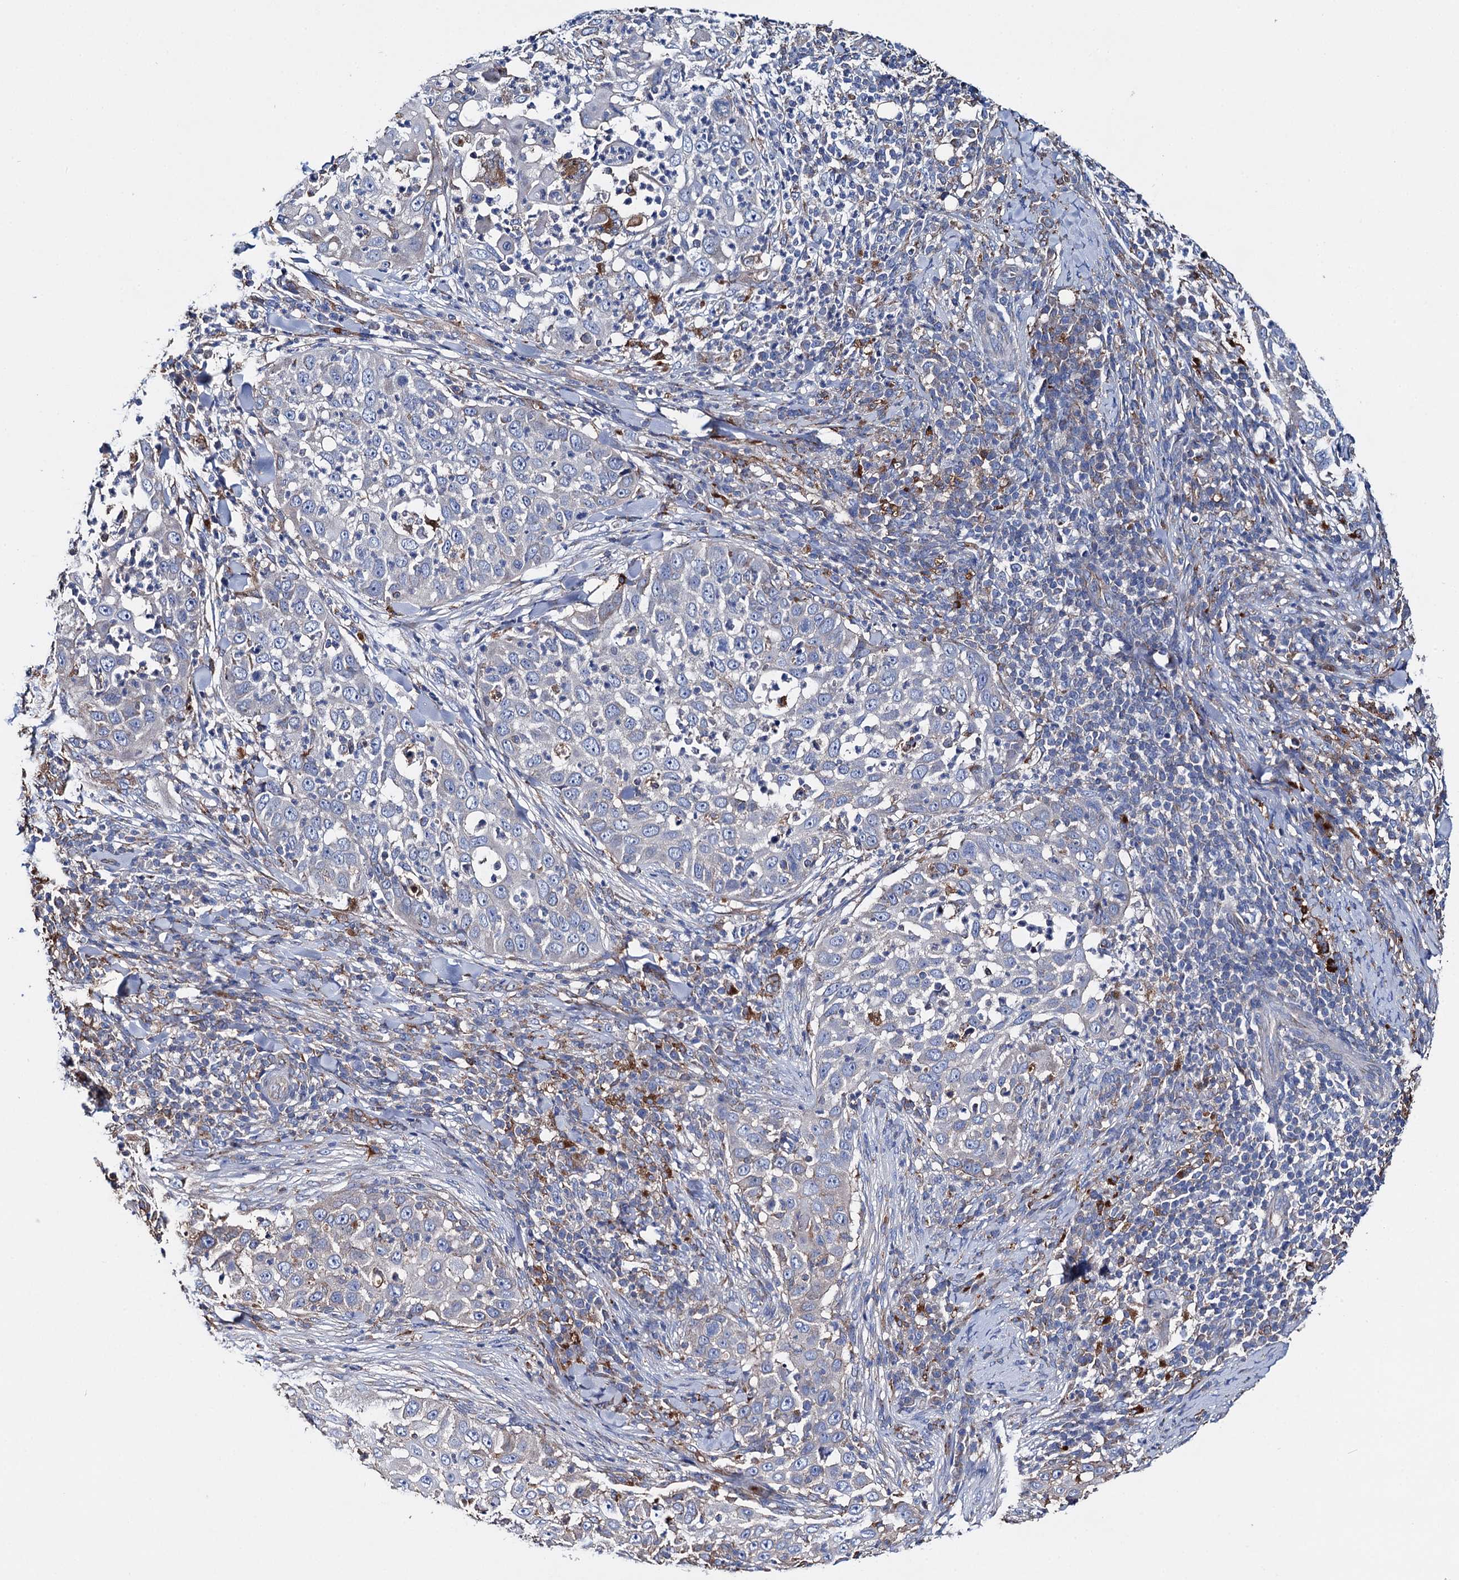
{"staining": {"intensity": "weak", "quantity": "<25%", "location": "cytoplasmic/membranous"}, "tissue": "skin cancer", "cell_type": "Tumor cells", "image_type": "cancer", "snomed": [{"axis": "morphology", "description": "Squamous cell carcinoma, NOS"}, {"axis": "topography", "description": "Skin"}], "caption": "IHC photomicrograph of human skin cancer (squamous cell carcinoma) stained for a protein (brown), which exhibits no expression in tumor cells.", "gene": "SCPEP1", "patient": {"sex": "female", "age": 44}}